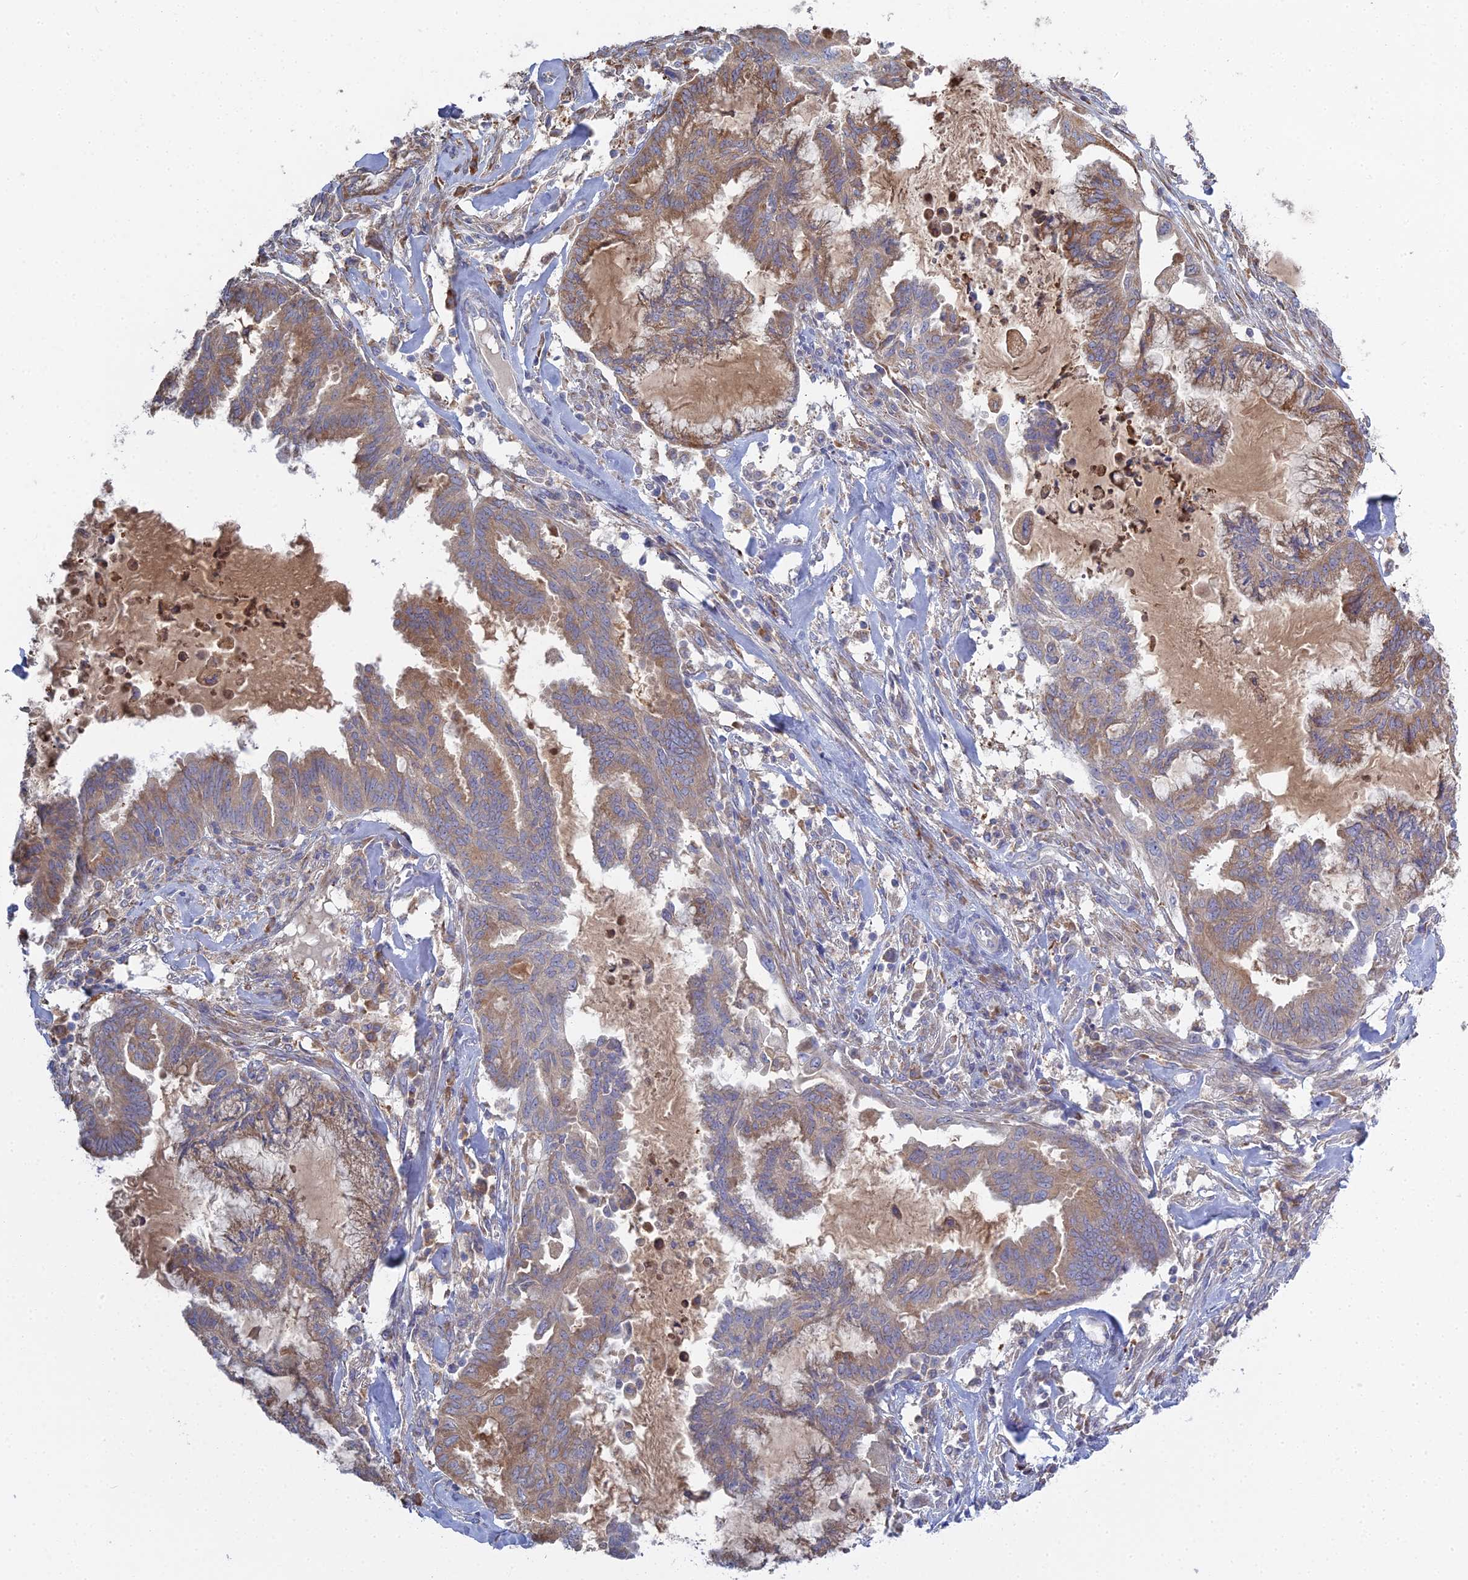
{"staining": {"intensity": "weak", "quantity": ">75%", "location": "cytoplasmic/membranous"}, "tissue": "endometrial cancer", "cell_type": "Tumor cells", "image_type": "cancer", "snomed": [{"axis": "morphology", "description": "Adenocarcinoma, NOS"}, {"axis": "topography", "description": "Endometrium"}], "caption": "A photomicrograph showing weak cytoplasmic/membranous expression in about >75% of tumor cells in adenocarcinoma (endometrial), as visualized by brown immunohistochemical staining.", "gene": "TRAPPC6A", "patient": {"sex": "female", "age": 86}}